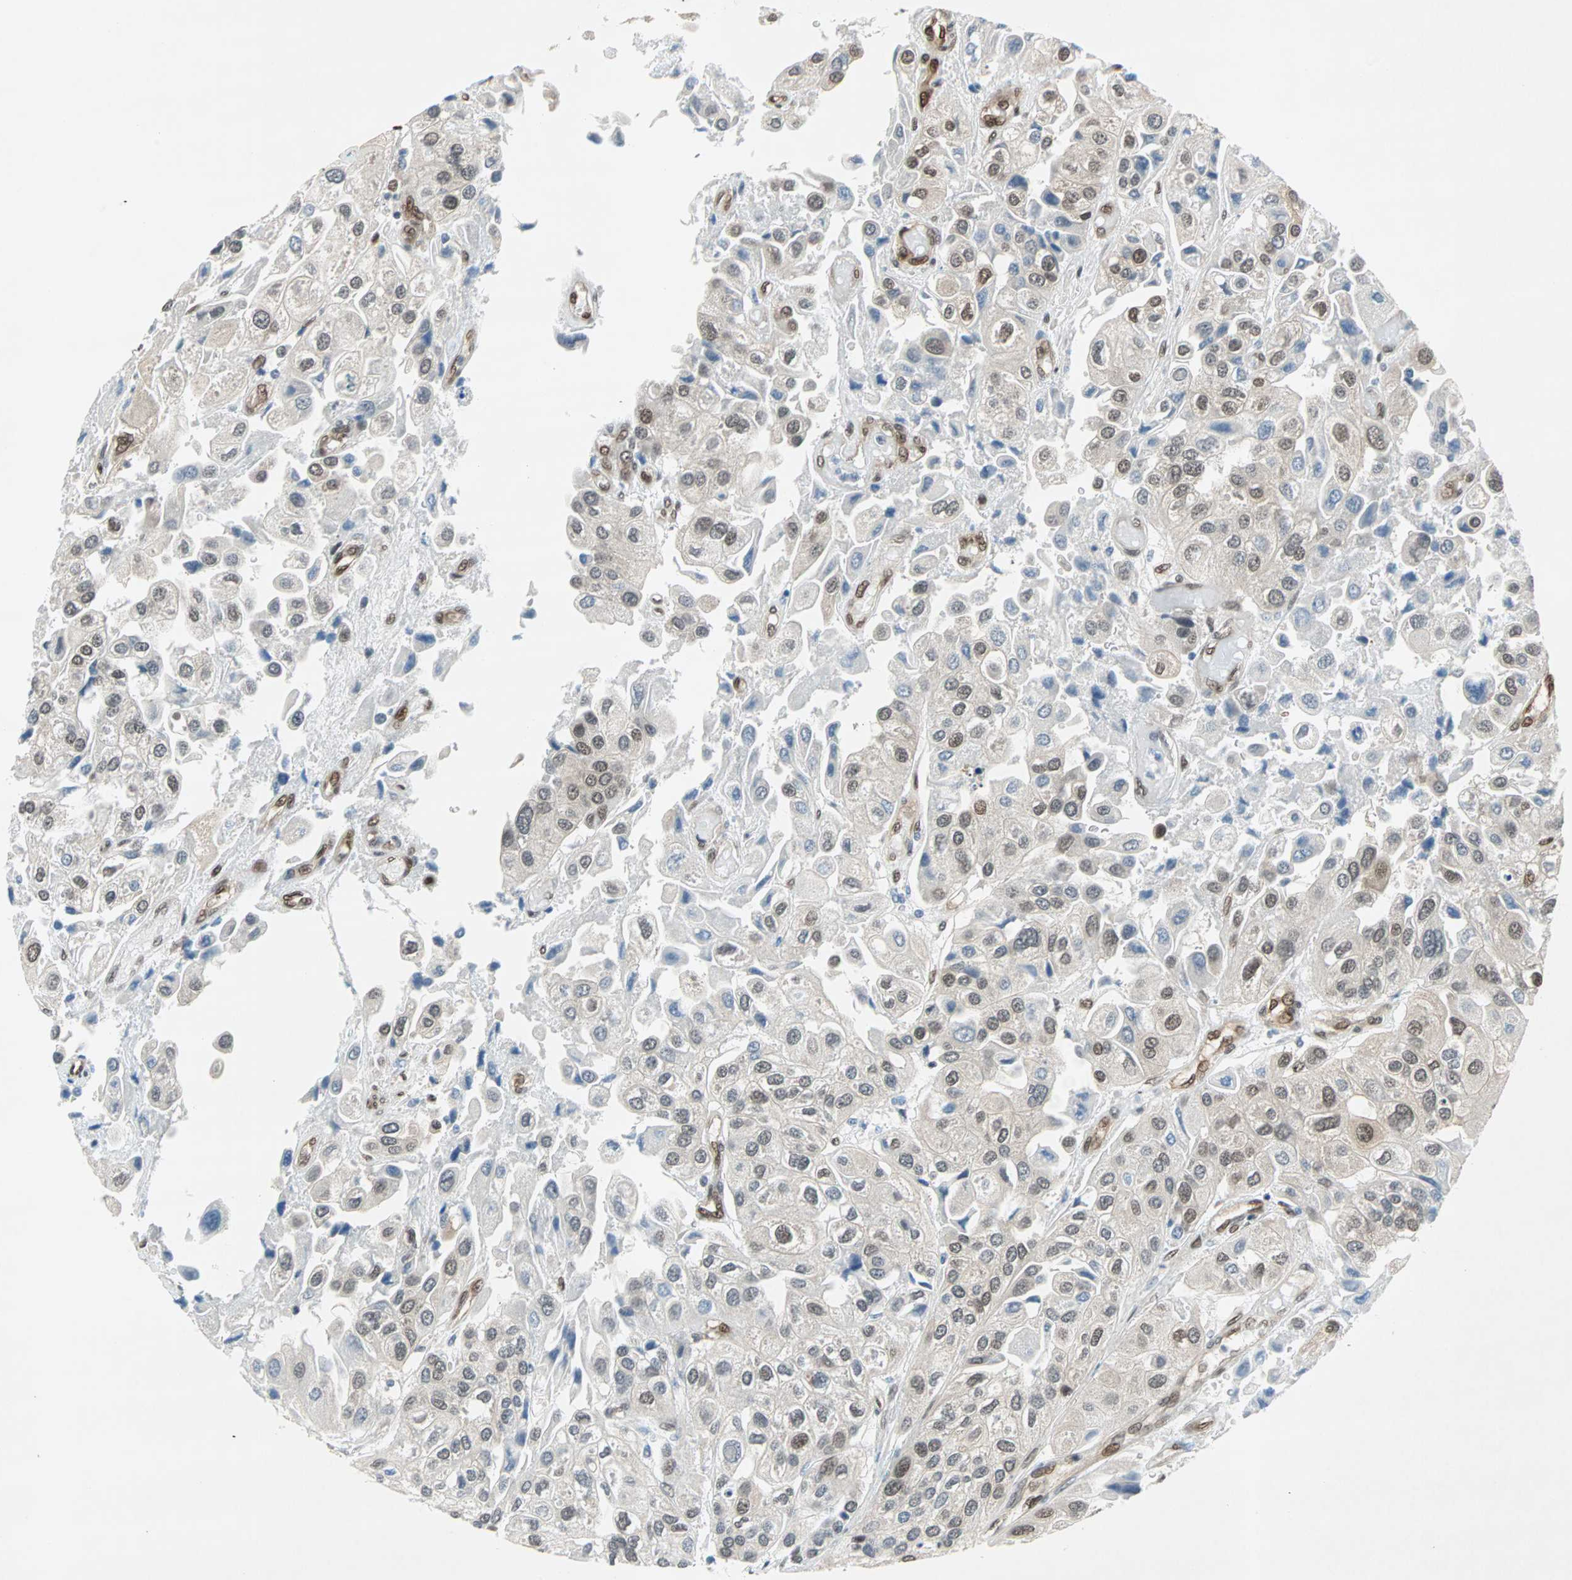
{"staining": {"intensity": "strong", "quantity": ">75%", "location": "cytoplasmic/membranous,nuclear"}, "tissue": "urothelial cancer", "cell_type": "Tumor cells", "image_type": "cancer", "snomed": [{"axis": "morphology", "description": "Urothelial carcinoma, High grade"}, {"axis": "topography", "description": "Urinary bladder"}], "caption": "Immunohistochemistry (IHC) histopathology image of neoplastic tissue: high-grade urothelial carcinoma stained using immunohistochemistry (IHC) displays high levels of strong protein expression localized specifically in the cytoplasmic/membranous and nuclear of tumor cells, appearing as a cytoplasmic/membranous and nuclear brown color.", "gene": "WWTR1", "patient": {"sex": "female", "age": 64}}